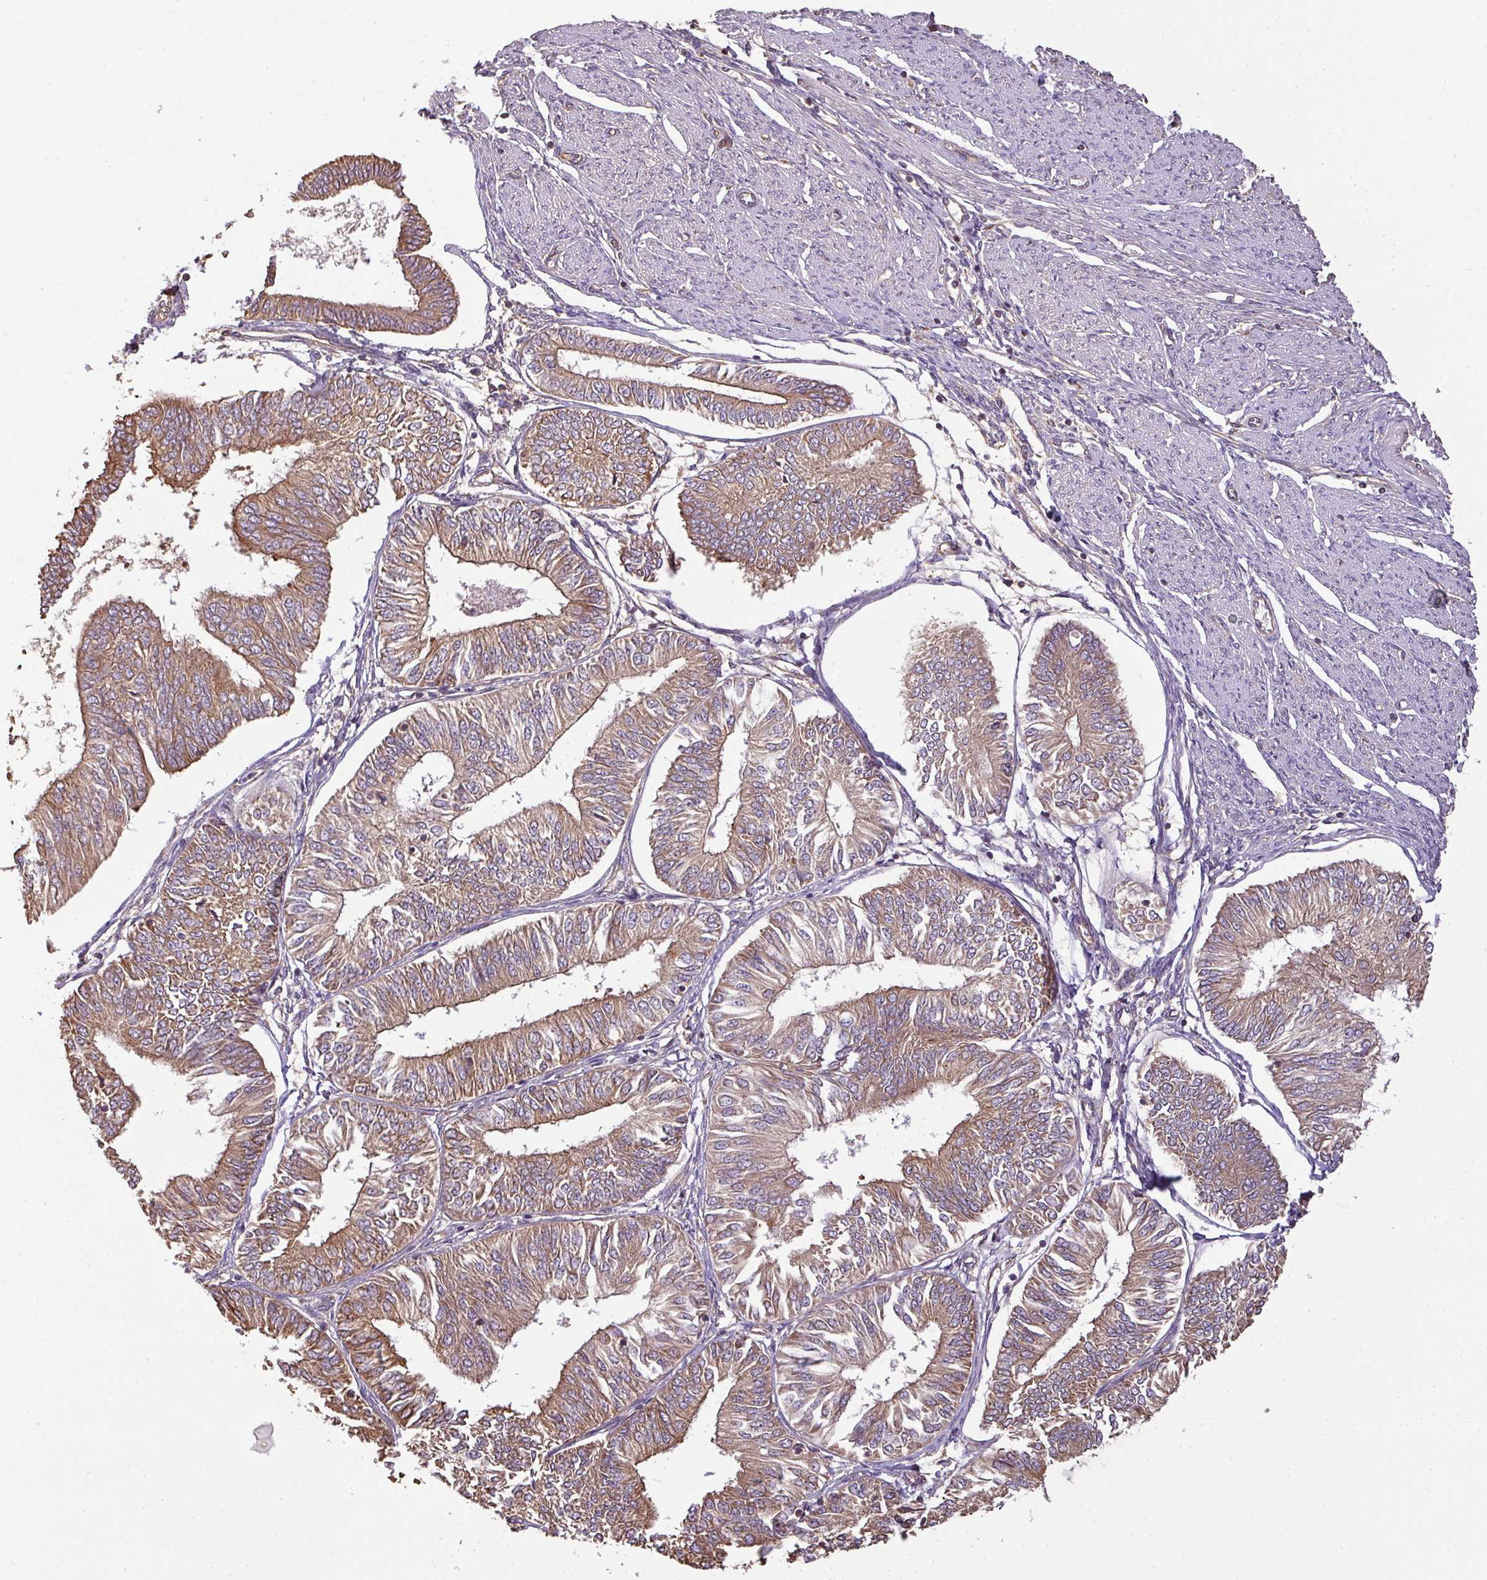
{"staining": {"intensity": "moderate", "quantity": ">75%", "location": "cytoplasmic/membranous"}, "tissue": "endometrial cancer", "cell_type": "Tumor cells", "image_type": "cancer", "snomed": [{"axis": "morphology", "description": "Adenocarcinoma, NOS"}, {"axis": "topography", "description": "Endometrium"}], "caption": "Adenocarcinoma (endometrial) stained with IHC demonstrates moderate cytoplasmic/membranous staining in about >75% of tumor cells.", "gene": "VENTX", "patient": {"sex": "female", "age": 58}}